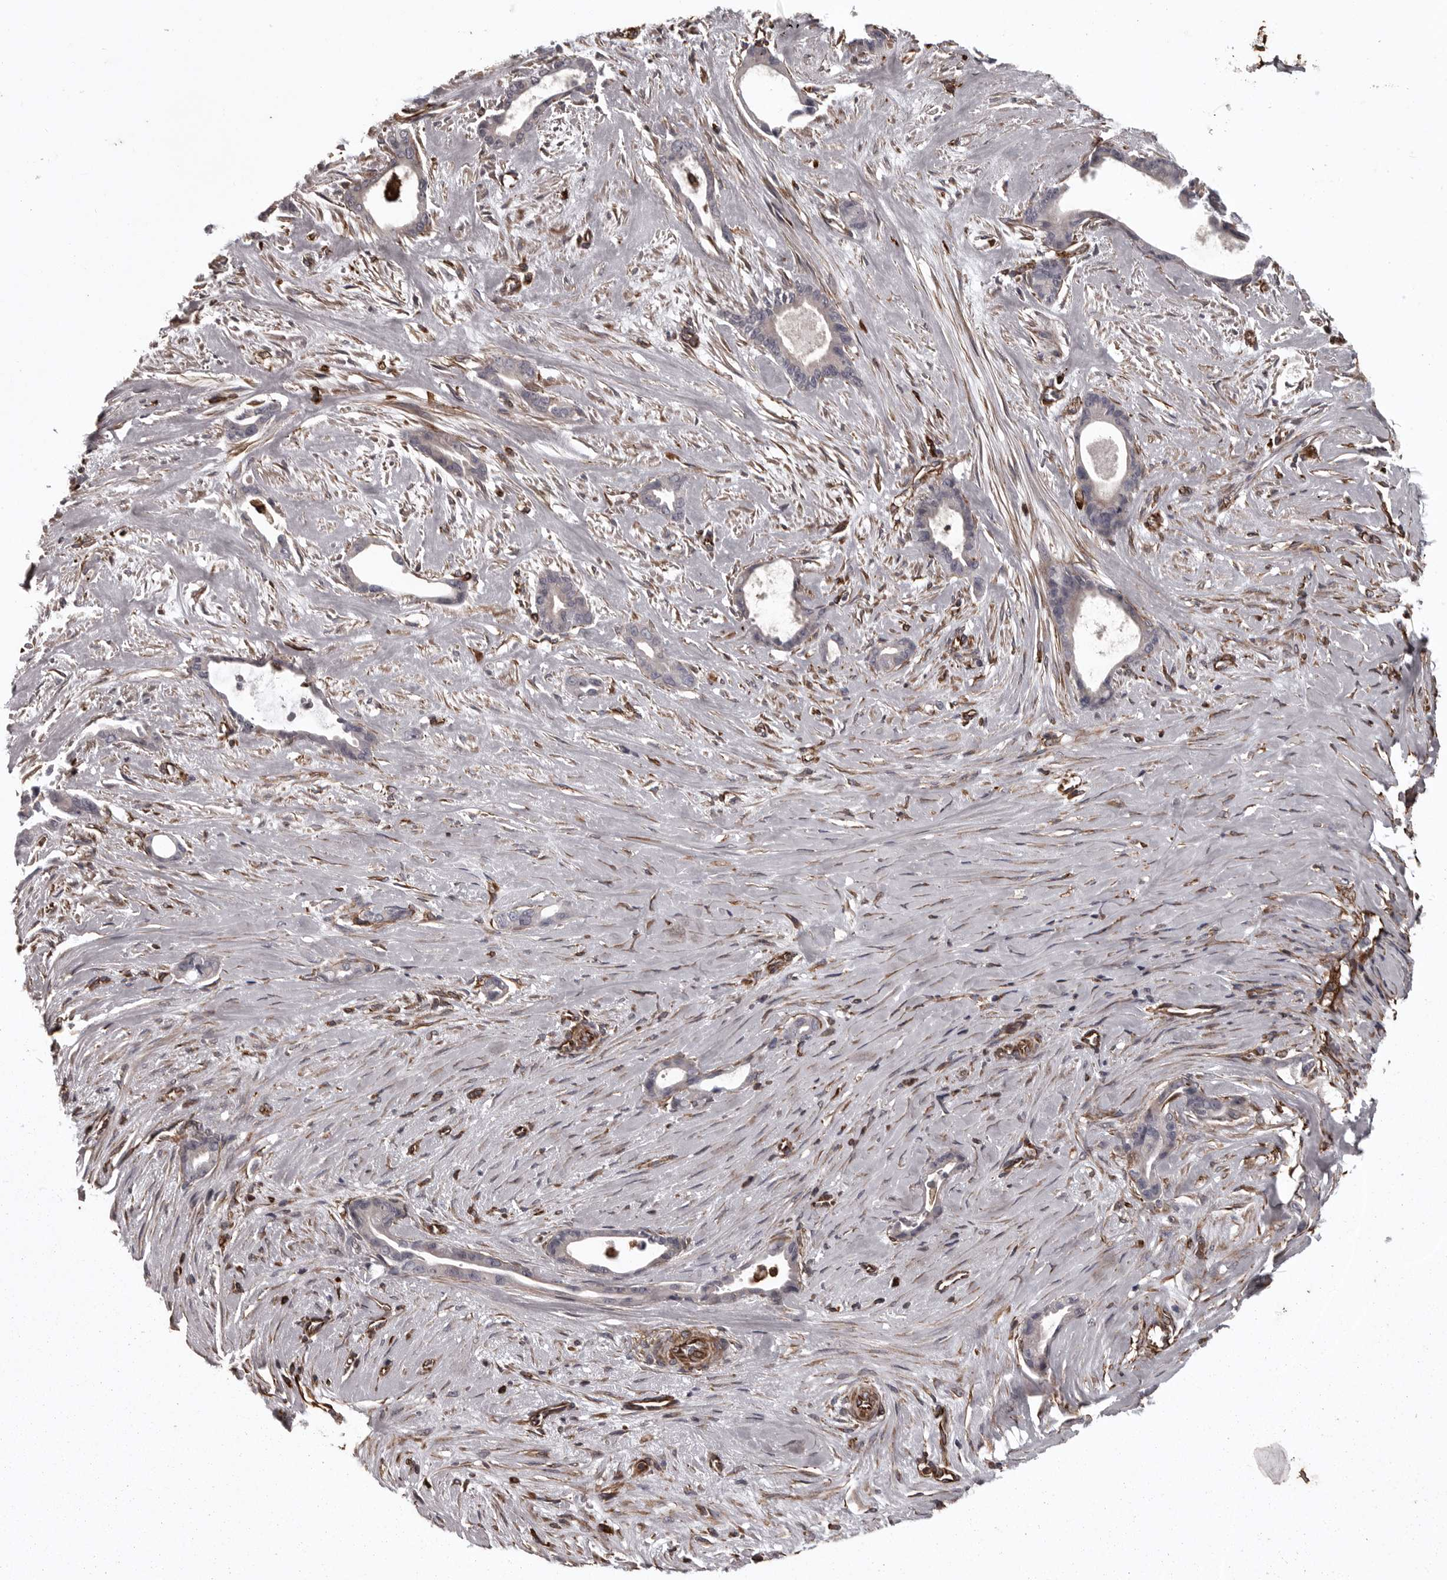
{"staining": {"intensity": "negative", "quantity": "none", "location": "none"}, "tissue": "liver cancer", "cell_type": "Tumor cells", "image_type": "cancer", "snomed": [{"axis": "morphology", "description": "Cholangiocarcinoma"}, {"axis": "topography", "description": "Liver"}], "caption": "IHC of cholangiocarcinoma (liver) reveals no expression in tumor cells. (DAB immunohistochemistry (IHC) visualized using brightfield microscopy, high magnification).", "gene": "FAAP100", "patient": {"sex": "female", "age": 55}}